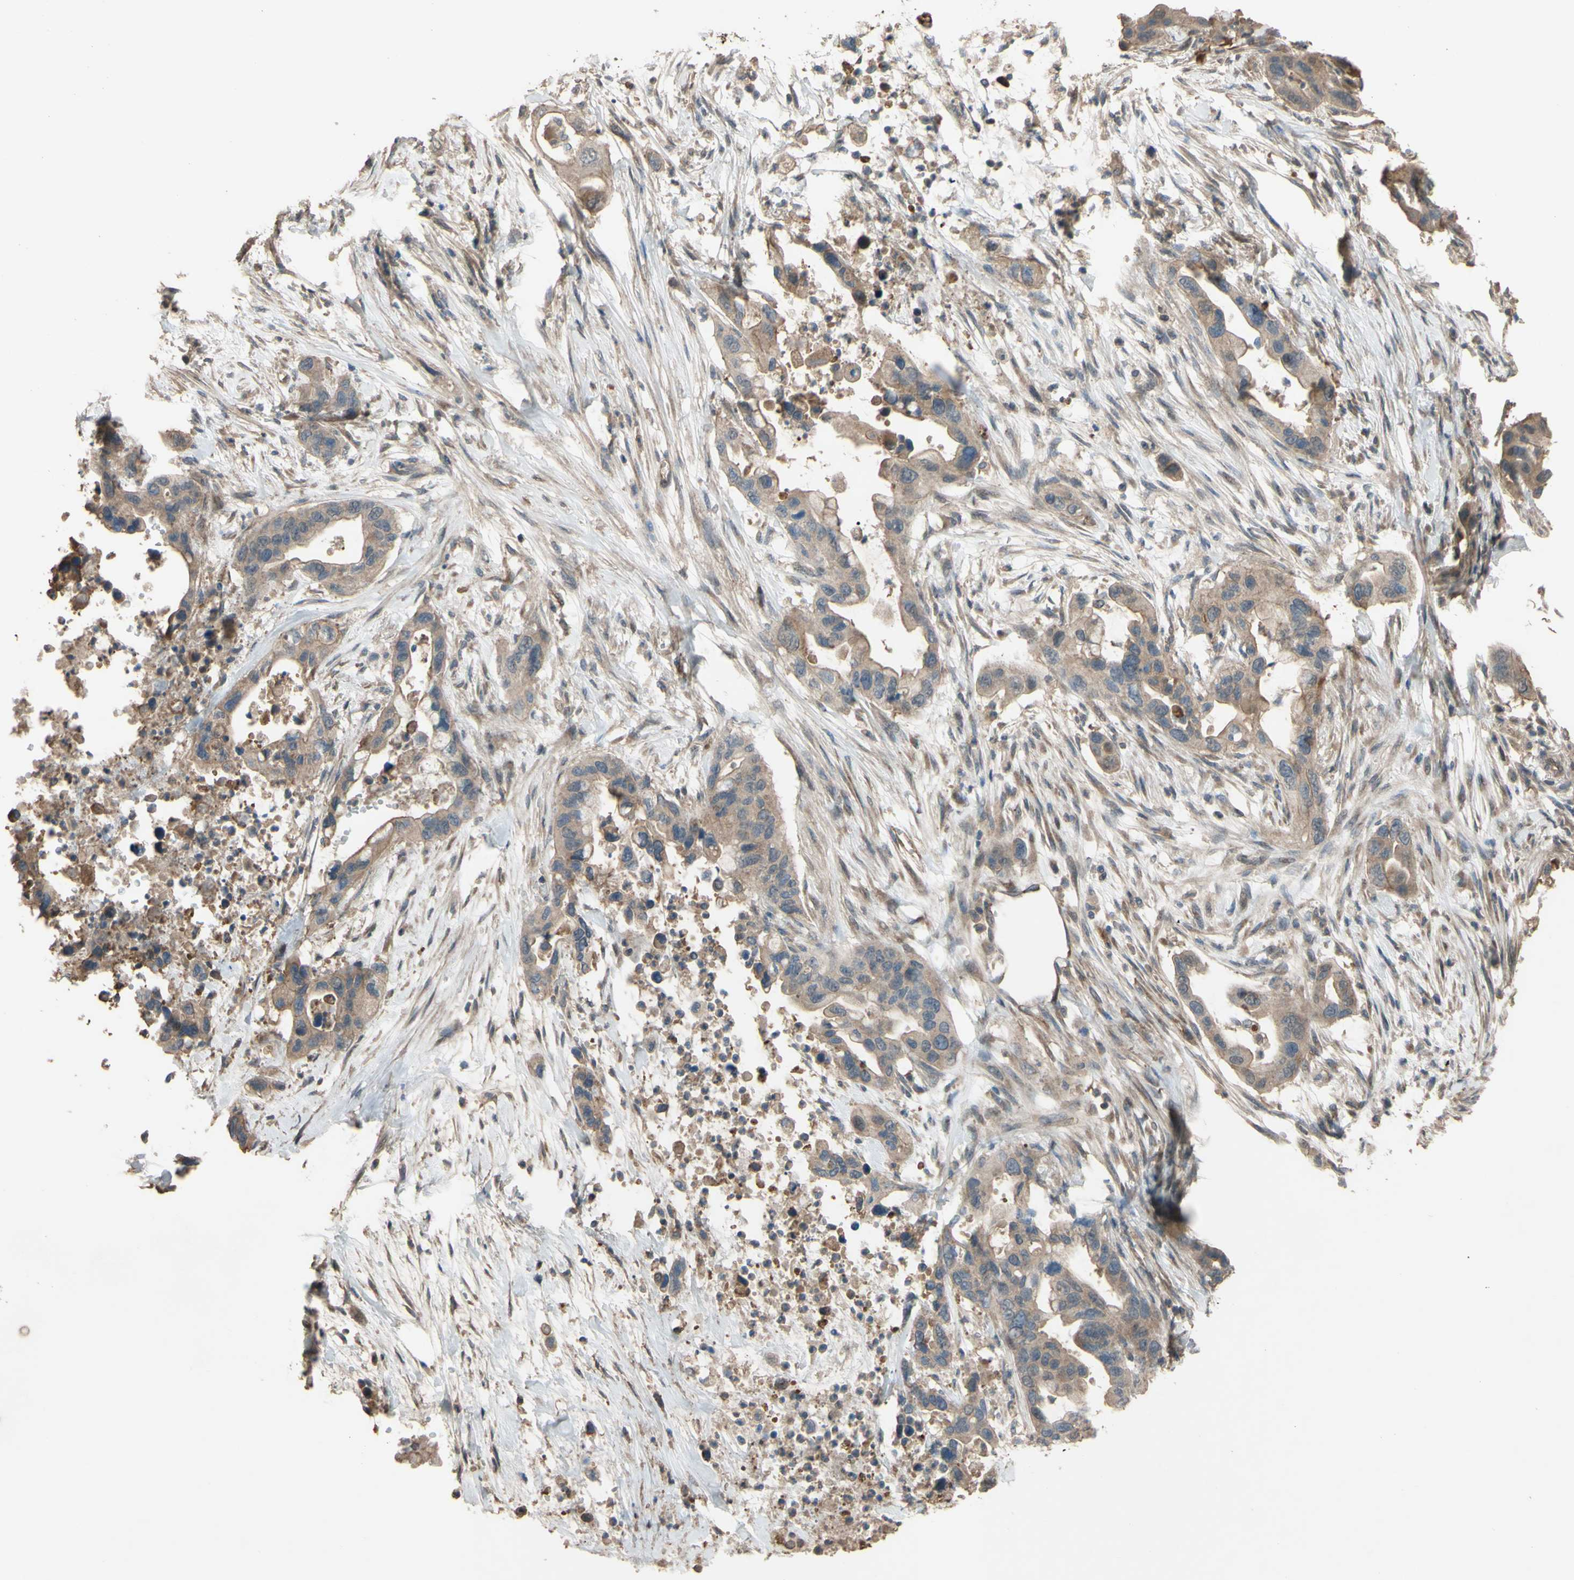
{"staining": {"intensity": "weak", "quantity": ">75%", "location": "cytoplasmic/membranous"}, "tissue": "pancreatic cancer", "cell_type": "Tumor cells", "image_type": "cancer", "snomed": [{"axis": "morphology", "description": "Adenocarcinoma, NOS"}, {"axis": "topography", "description": "Pancreas"}], "caption": "A brown stain labels weak cytoplasmic/membranous staining of a protein in pancreatic cancer (adenocarcinoma) tumor cells.", "gene": "SHROOM4", "patient": {"sex": "female", "age": 71}}